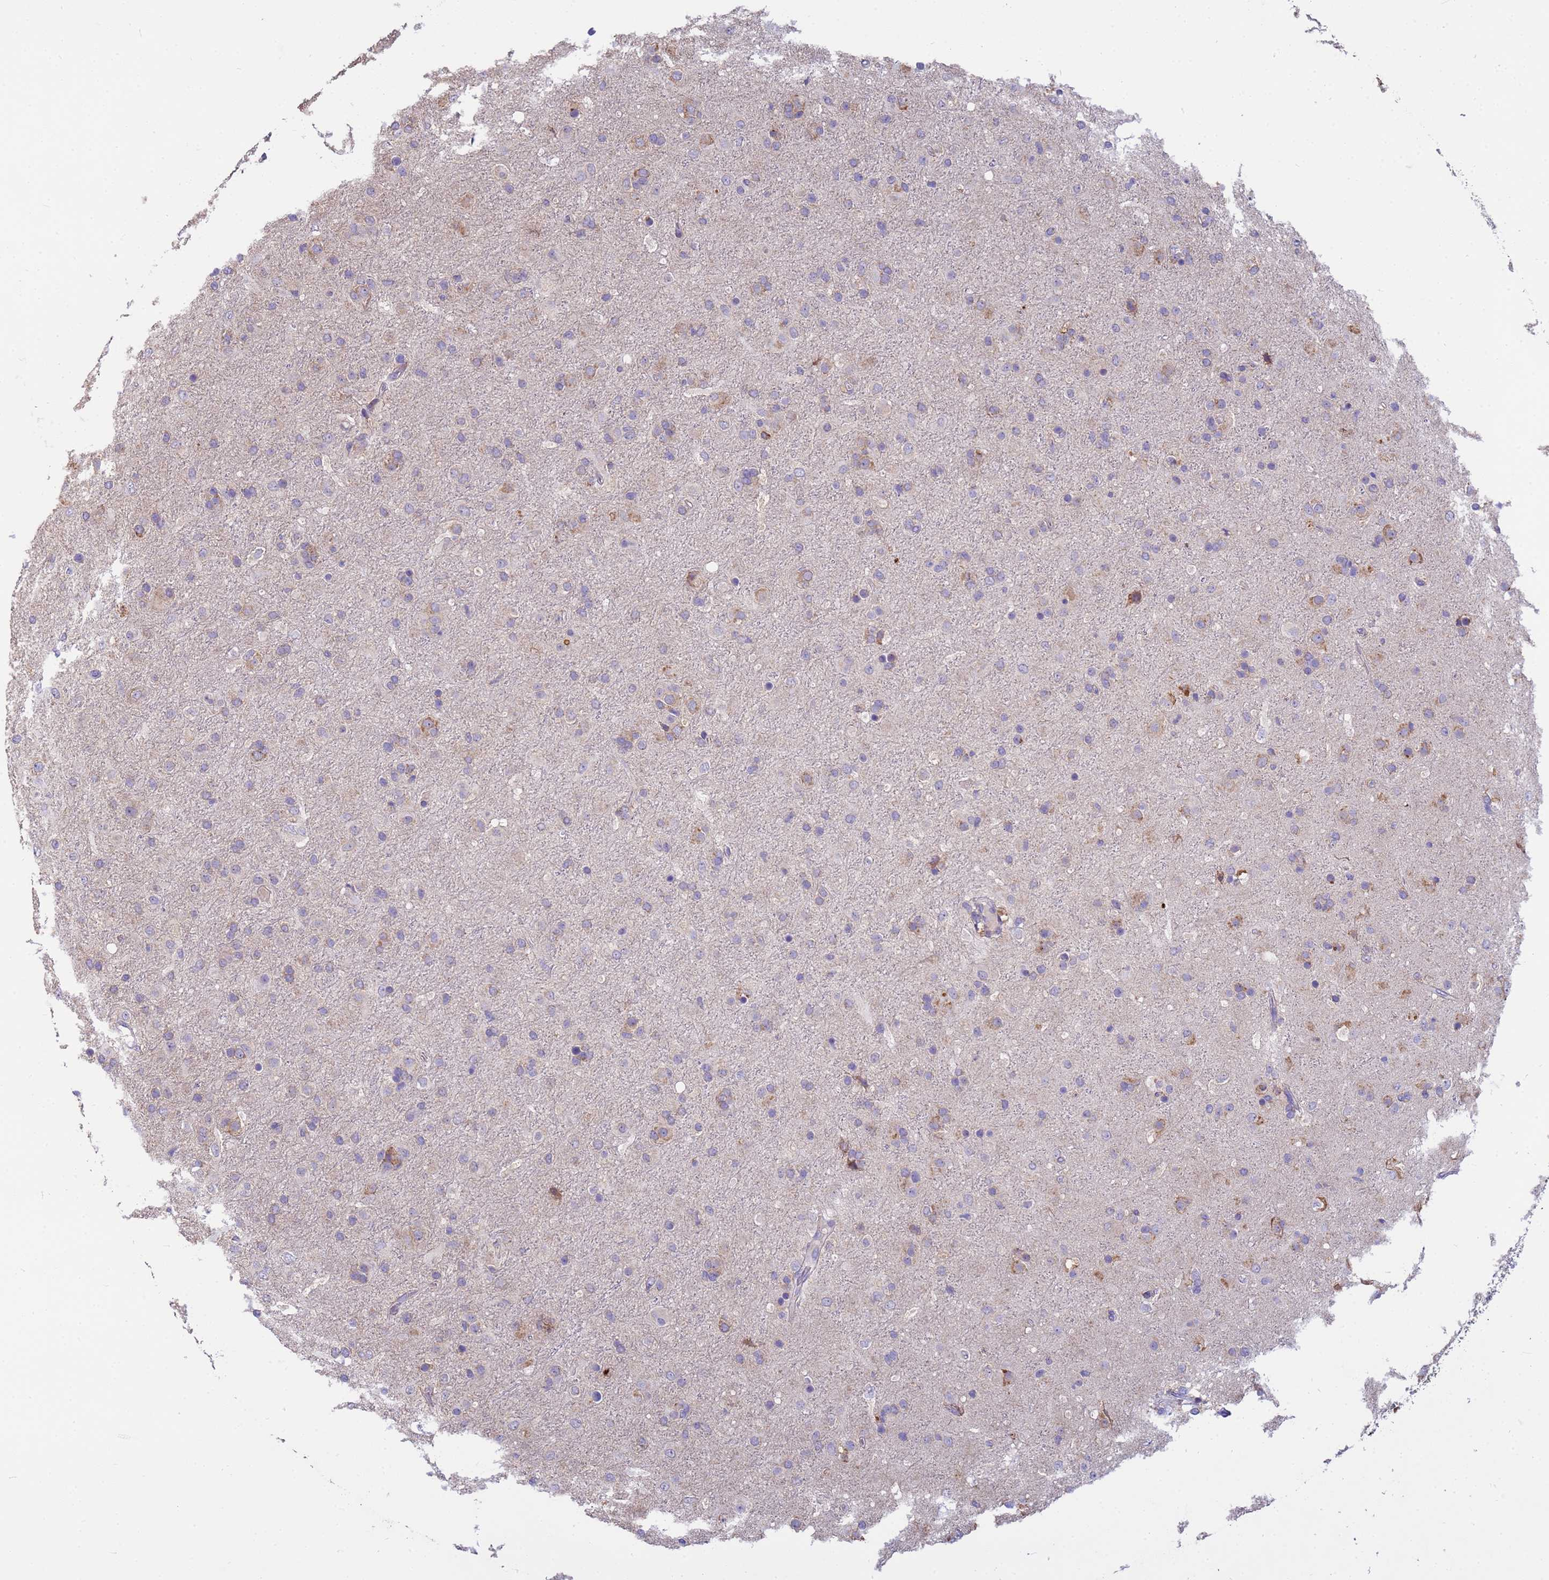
{"staining": {"intensity": "negative", "quantity": "none", "location": "none"}, "tissue": "glioma", "cell_type": "Tumor cells", "image_type": "cancer", "snomed": [{"axis": "morphology", "description": "Glioma, malignant, Low grade"}, {"axis": "topography", "description": "Brain"}], "caption": "Tumor cells are negative for brown protein staining in malignant low-grade glioma. (Brightfield microscopy of DAB immunohistochemistry at high magnification).", "gene": "THAP5", "patient": {"sex": "male", "age": 65}}